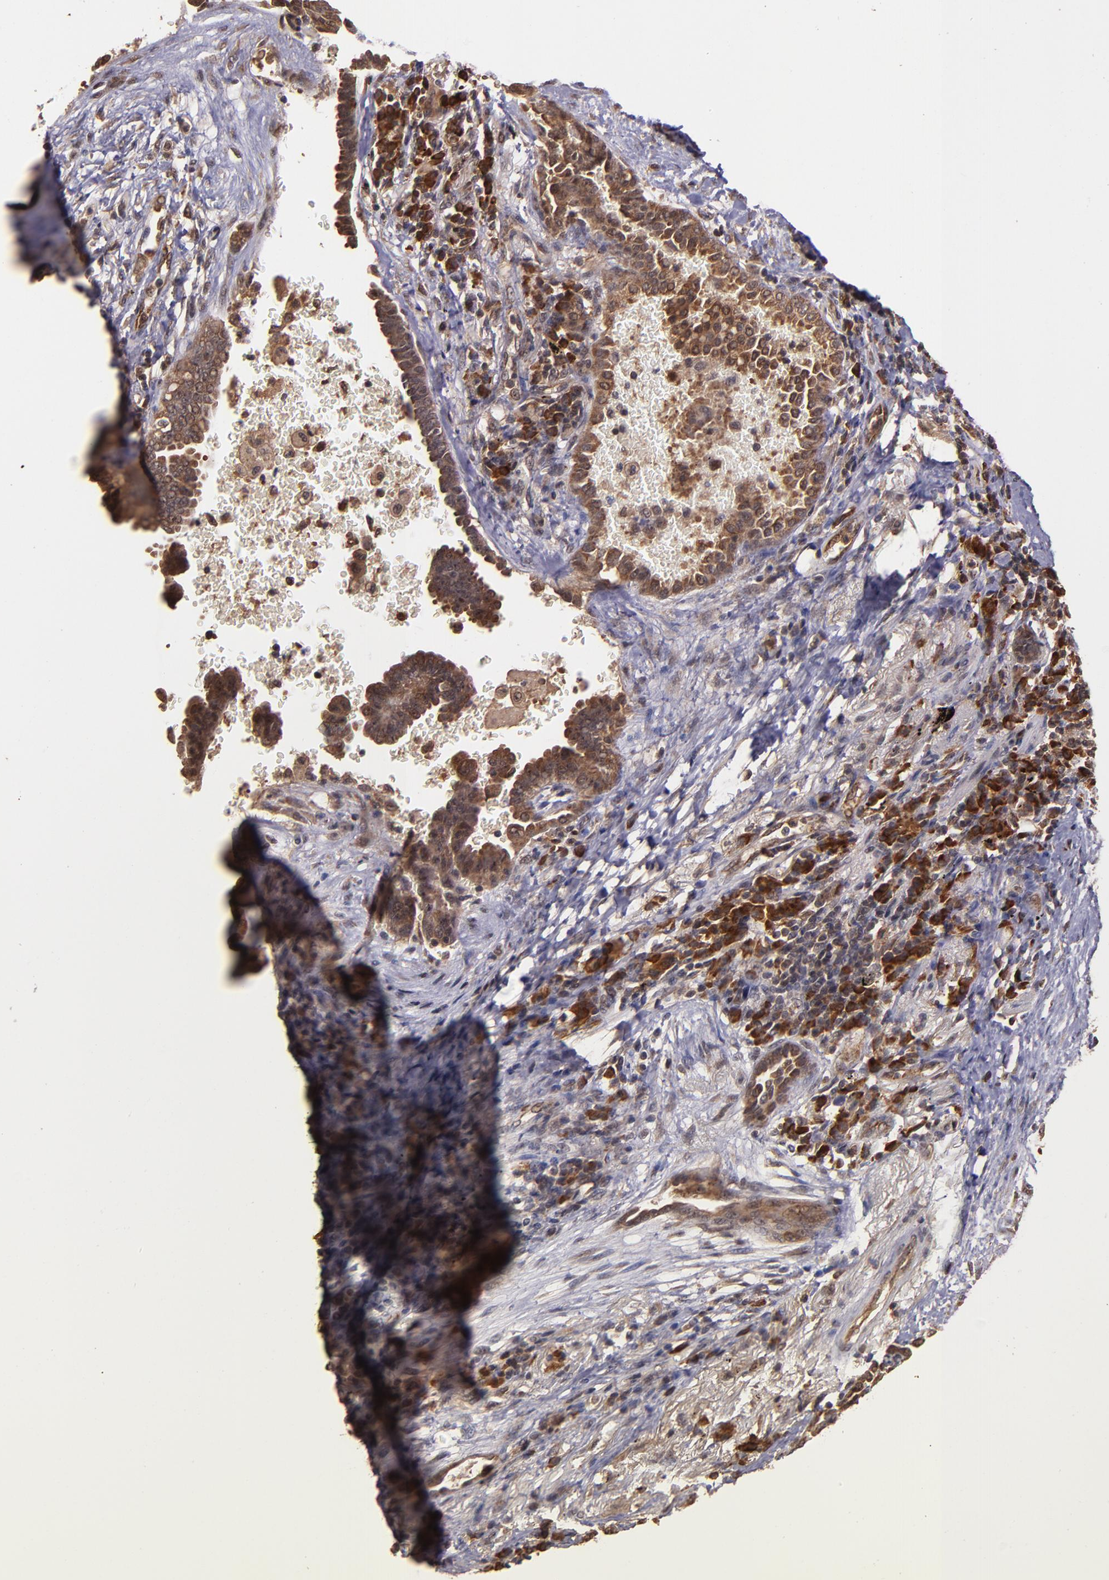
{"staining": {"intensity": "strong", "quantity": ">75%", "location": "cytoplasmic/membranous"}, "tissue": "lung cancer", "cell_type": "Tumor cells", "image_type": "cancer", "snomed": [{"axis": "morphology", "description": "Adenocarcinoma, NOS"}, {"axis": "topography", "description": "Lung"}], "caption": "IHC micrograph of lung adenocarcinoma stained for a protein (brown), which demonstrates high levels of strong cytoplasmic/membranous staining in about >75% of tumor cells.", "gene": "RIOK3", "patient": {"sex": "female", "age": 64}}